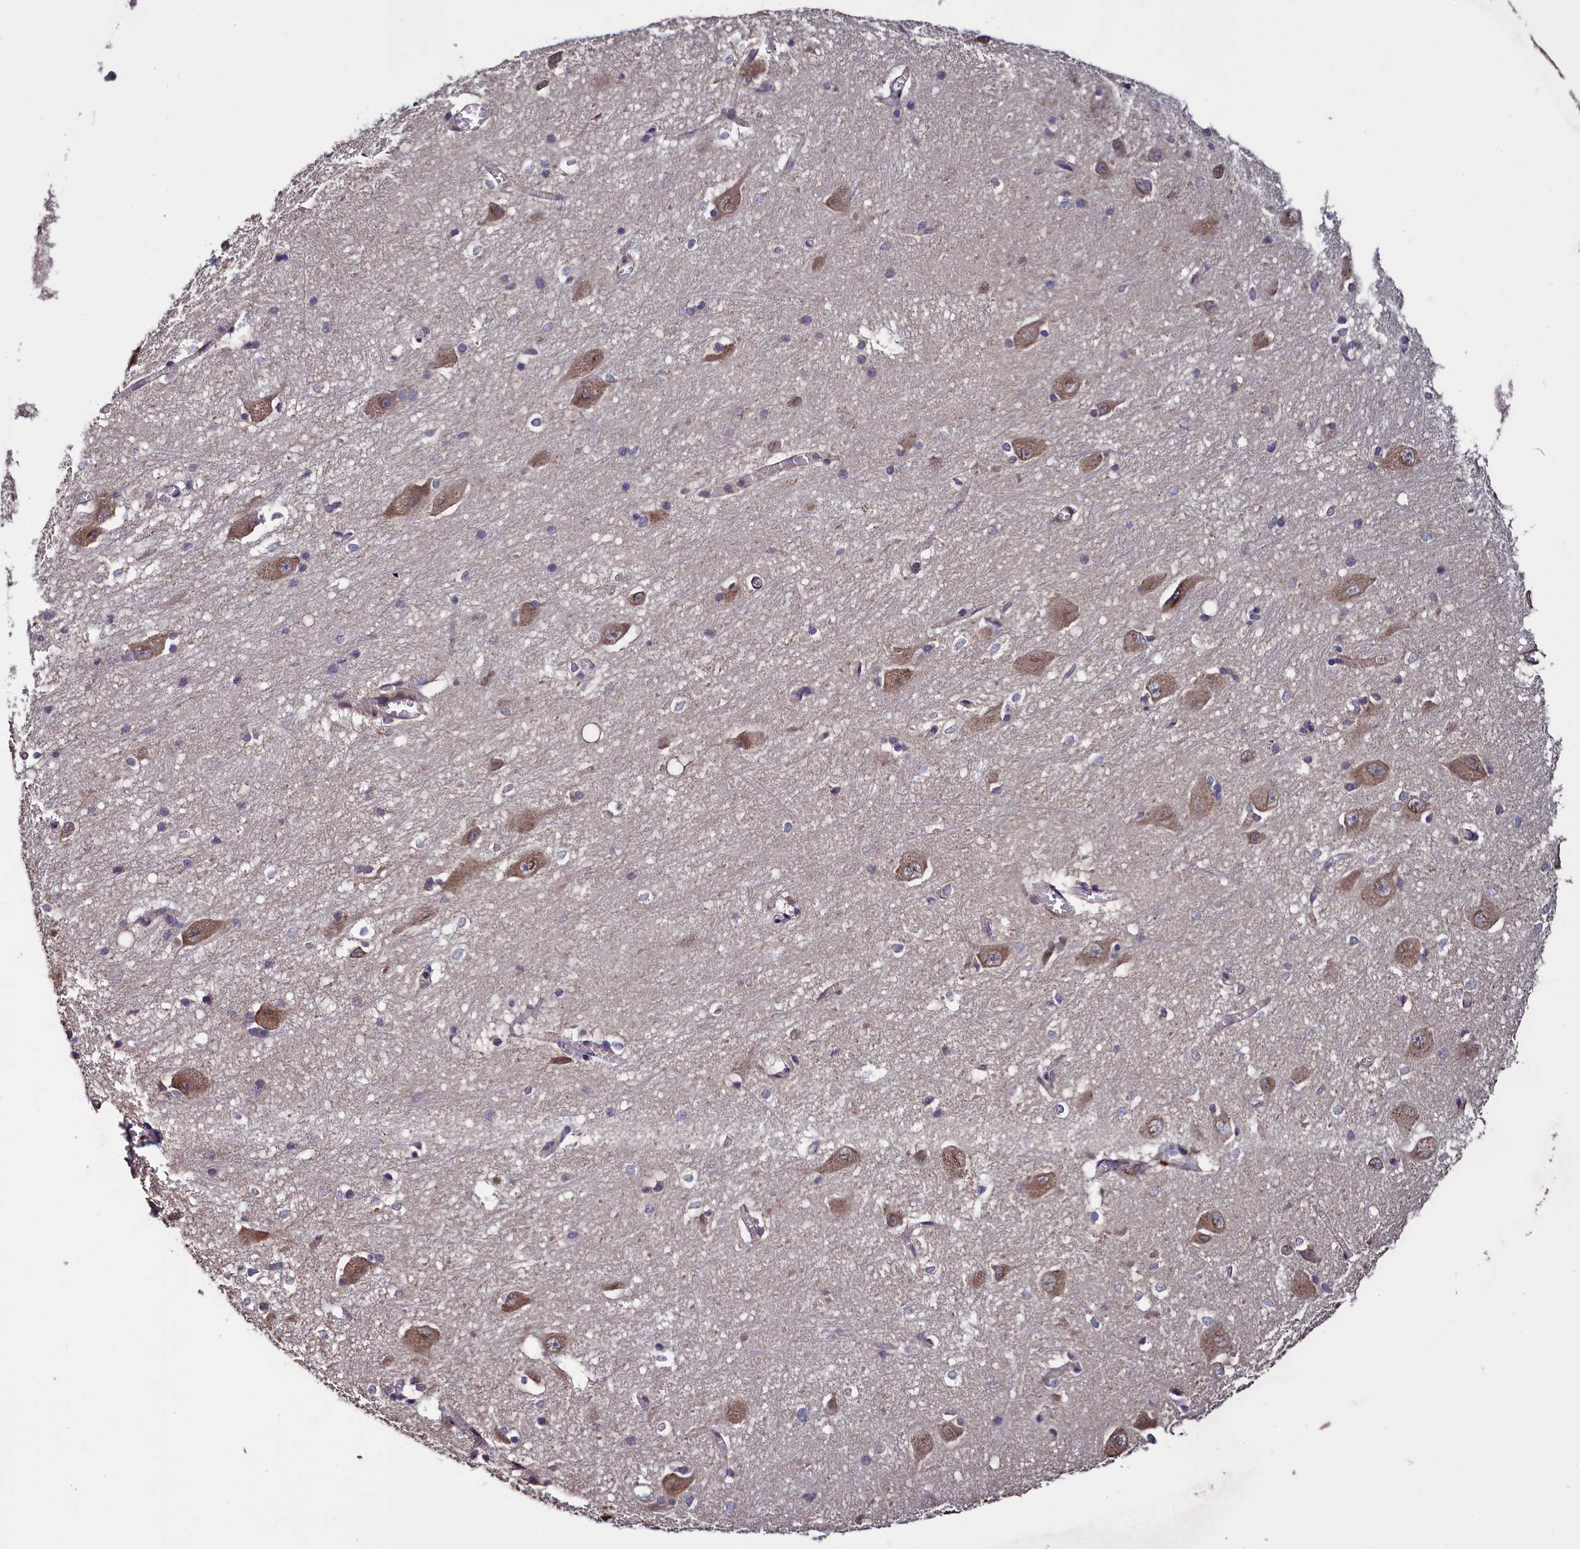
{"staining": {"intensity": "moderate", "quantity": "<25%", "location": "cytoplasmic/membranous"}, "tissue": "caudate", "cell_type": "Glial cells", "image_type": "normal", "snomed": [{"axis": "morphology", "description": "Normal tissue, NOS"}, {"axis": "topography", "description": "Lateral ventricle wall"}], "caption": "Immunohistochemistry (DAB (3,3'-diaminobenzidine)) staining of benign caudate reveals moderate cytoplasmic/membranous protein positivity in about <25% of glial cells. (DAB IHC with brightfield microscopy, high magnification).", "gene": "RBFA", "patient": {"sex": "male", "age": 37}}